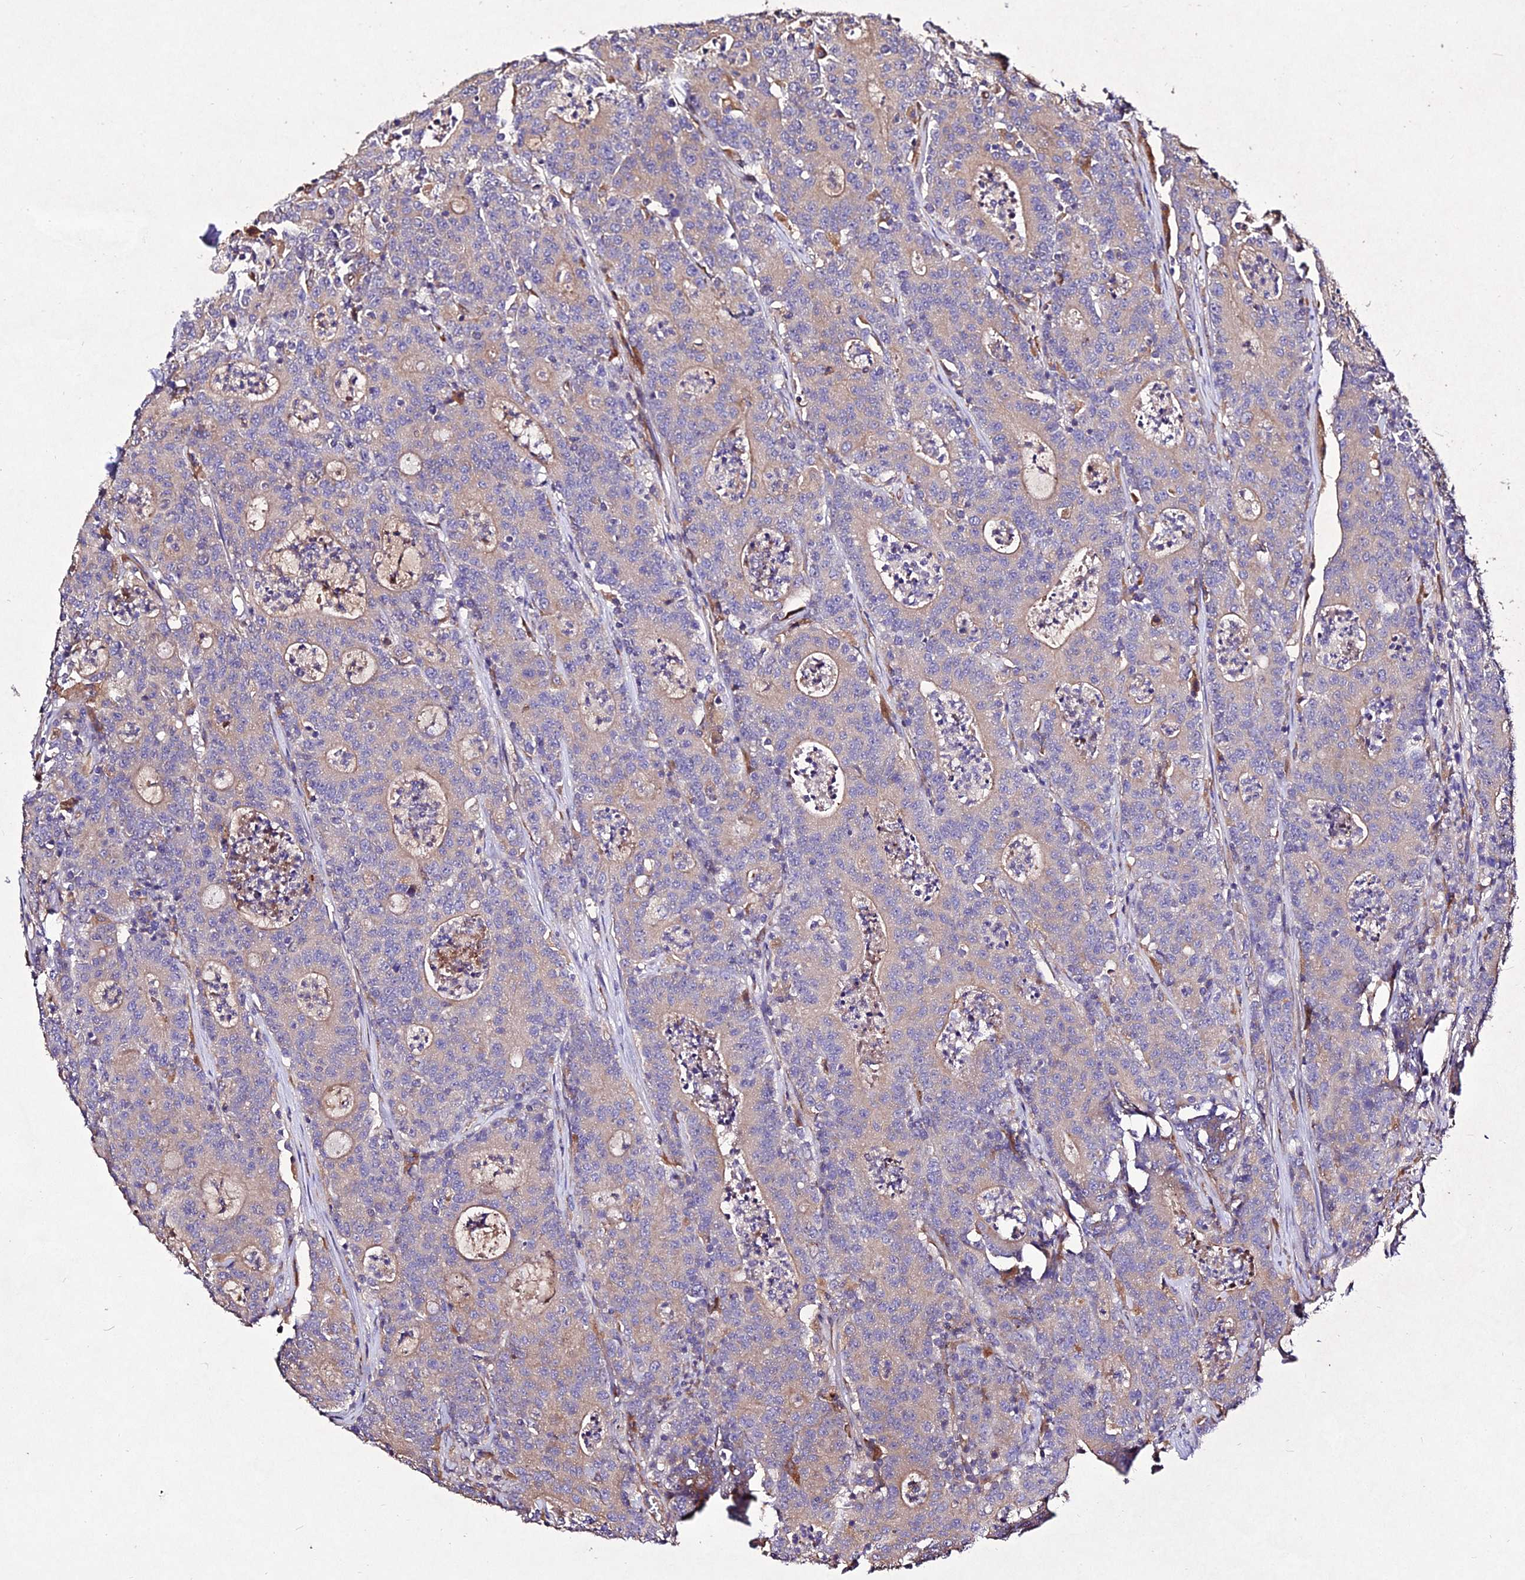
{"staining": {"intensity": "weak", "quantity": ">75%", "location": "cytoplasmic/membranous"}, "tissue": "colorectal cancer", "cell_type": "Tumor cells", "image_type": "cancer", "snomed": [{"axis": "morphology", "description": "Adenocarcinoma, NOS"}, {"axis": "topography", "description": "Colon"}], "caption": "A brown stain labels weak cytoplasmic/membranous staining of a protein in human adenocarcinoma (colorectal) tumor cells.", "gene": "AP3M2", "patient": {"sex": "male", "age": 83}}